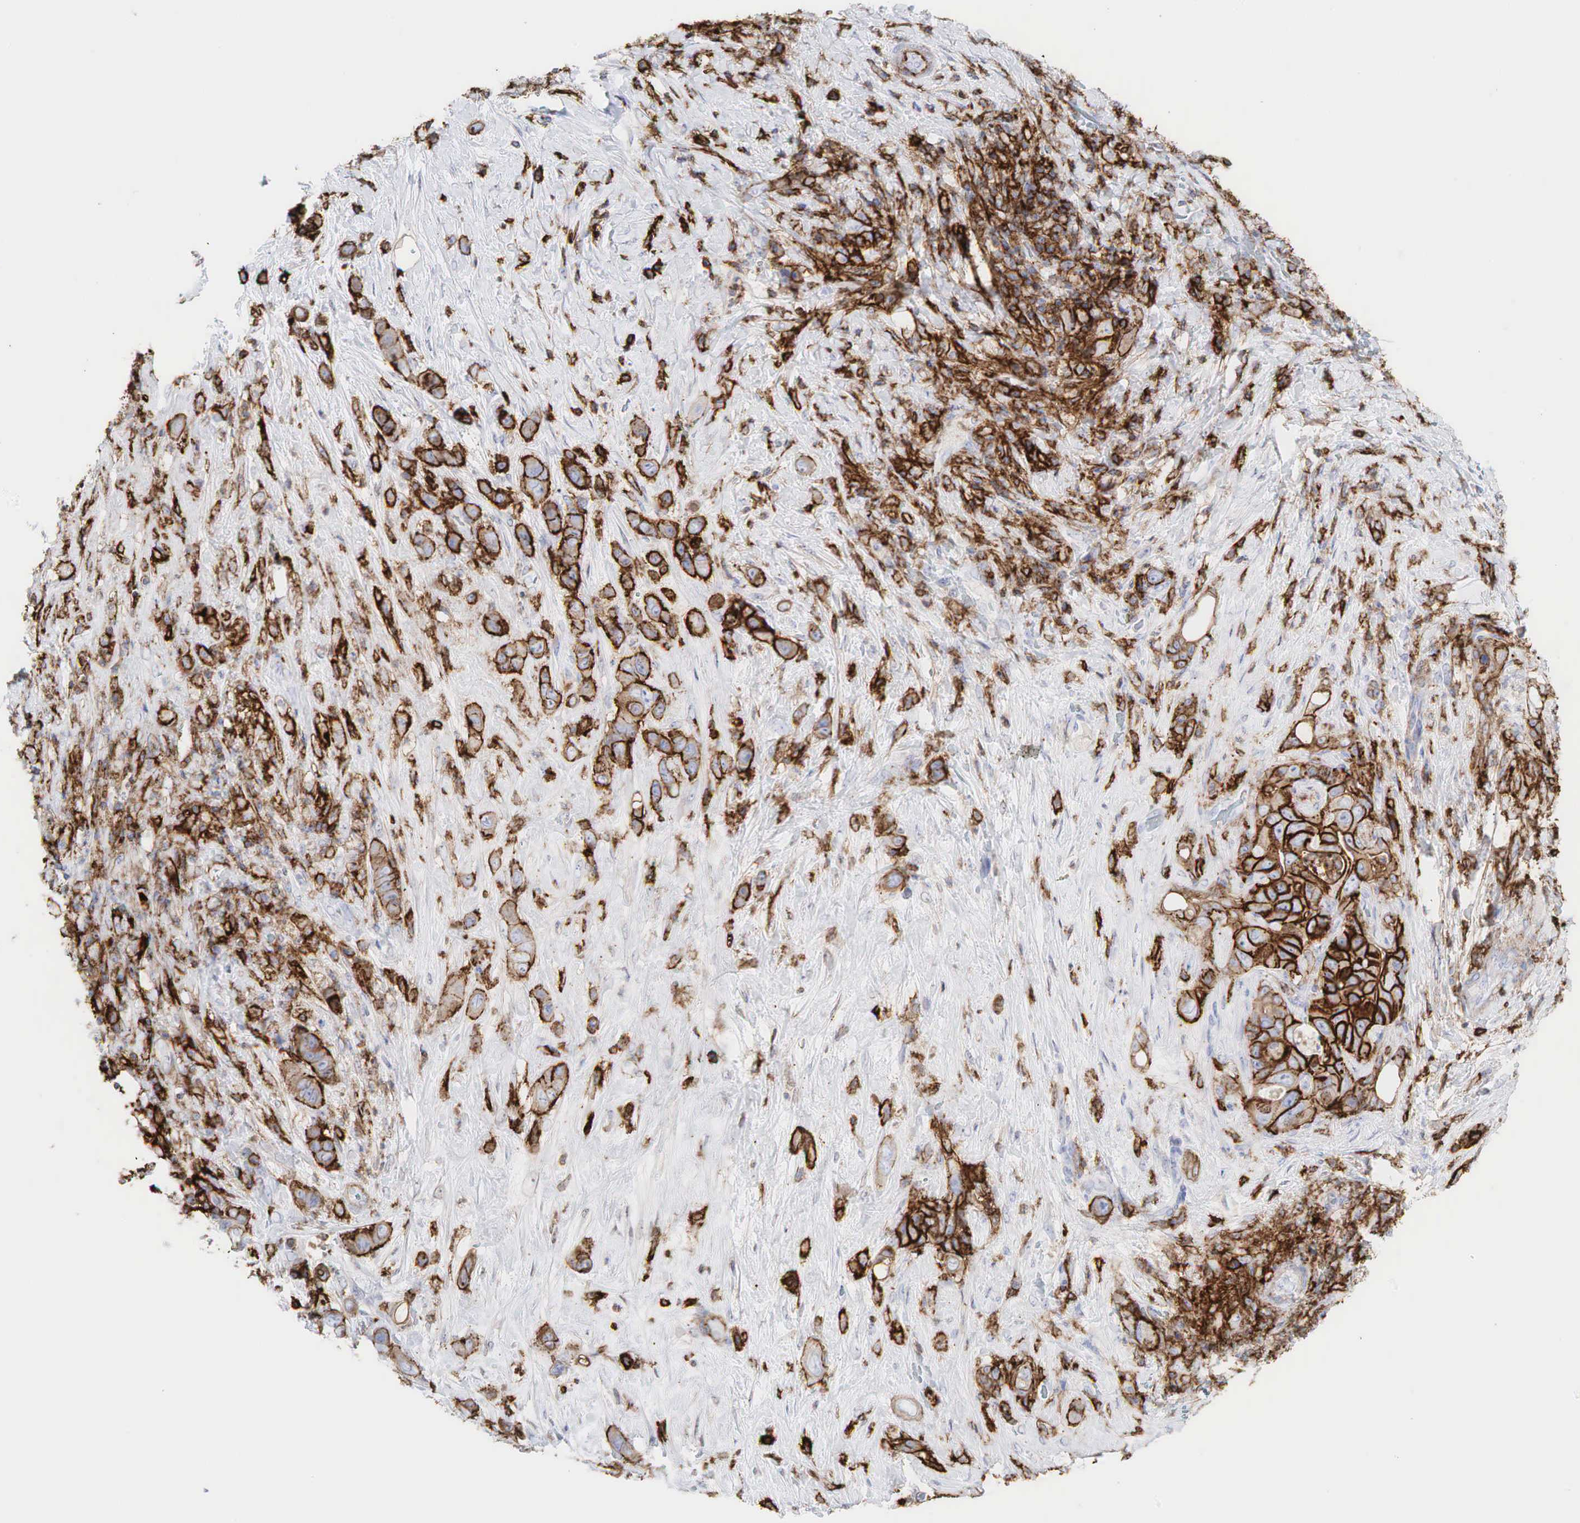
{"staining": {"intensity": "moderate", "quantity": ">75%", "location": "cytoplasmic/membranous"}, "tissue": "liver cancer", "cell_type": "Tumor cells", "image_type": "cancer", "snomed": [{"axis": "morphology", "description": "Cholangiocarcinoma"}, {"axis": "topography", "description": "Liver"}], "caption": "Human liver cancer (cholangiocarcinoma) stained with a brown dye shows moderate cytoplasmic/membranous positive positivity in about >75% of tumor cells.", "gene": "CD44", "patient": {"sex": "female", "age": 79}}